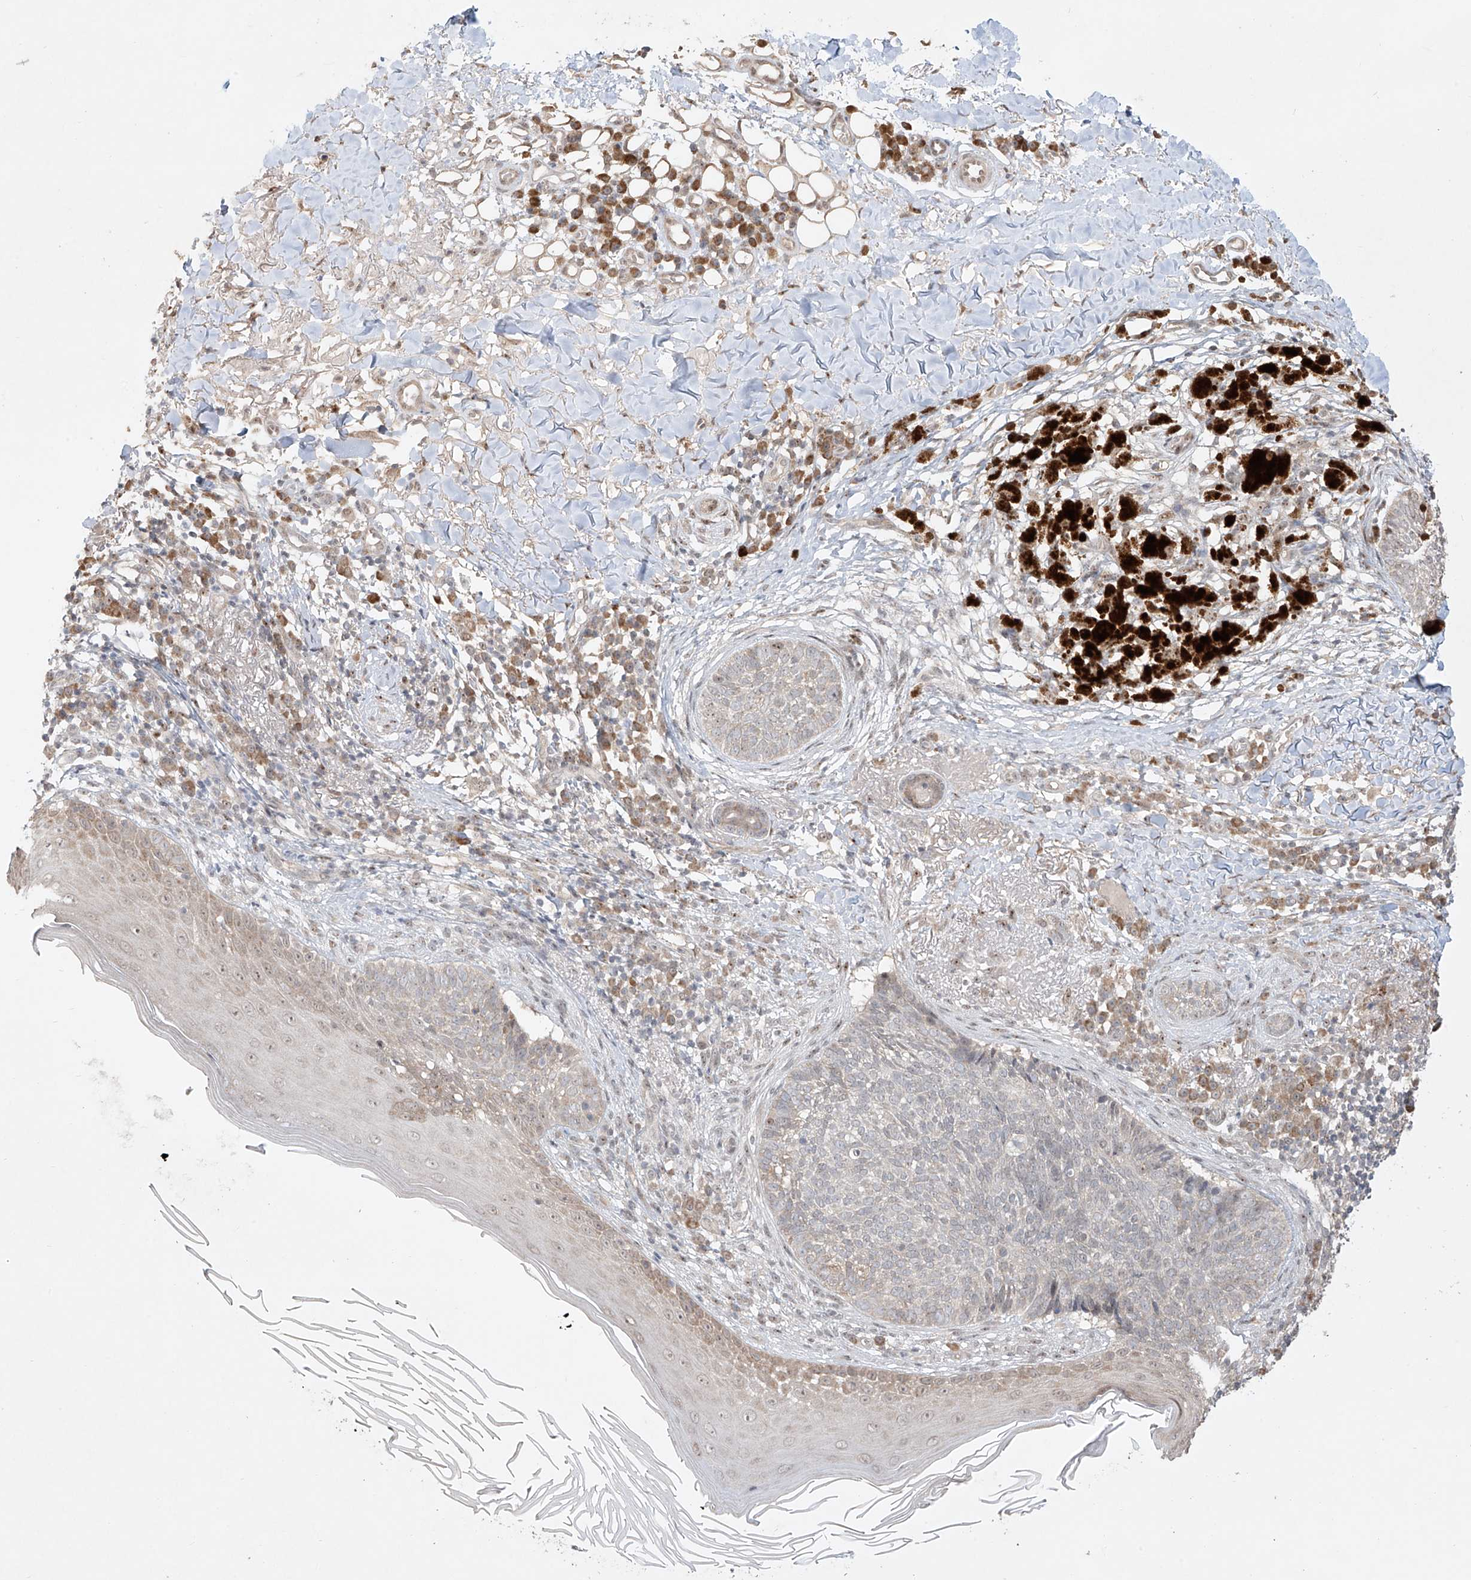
{"staining": {"intensity": "weak", "quantity": "<25%", "location": "nuclear"}, "tissue": "skin cancer", "cell_type": "Tumor cells", "image_type": "cancer", "snomed": [{"axis": "morphology", "description": "Basal cell carcinoma"}, {"axis": "topography", "description": "Skin"}], "caption": "IHC histopathology image of human skin cancer (basal cell carcinoma) stained for a protein (brown), which displays no staining in tumor cells.", "gene": "TASP1", "patient": {"sex": "male", "age": 85}}